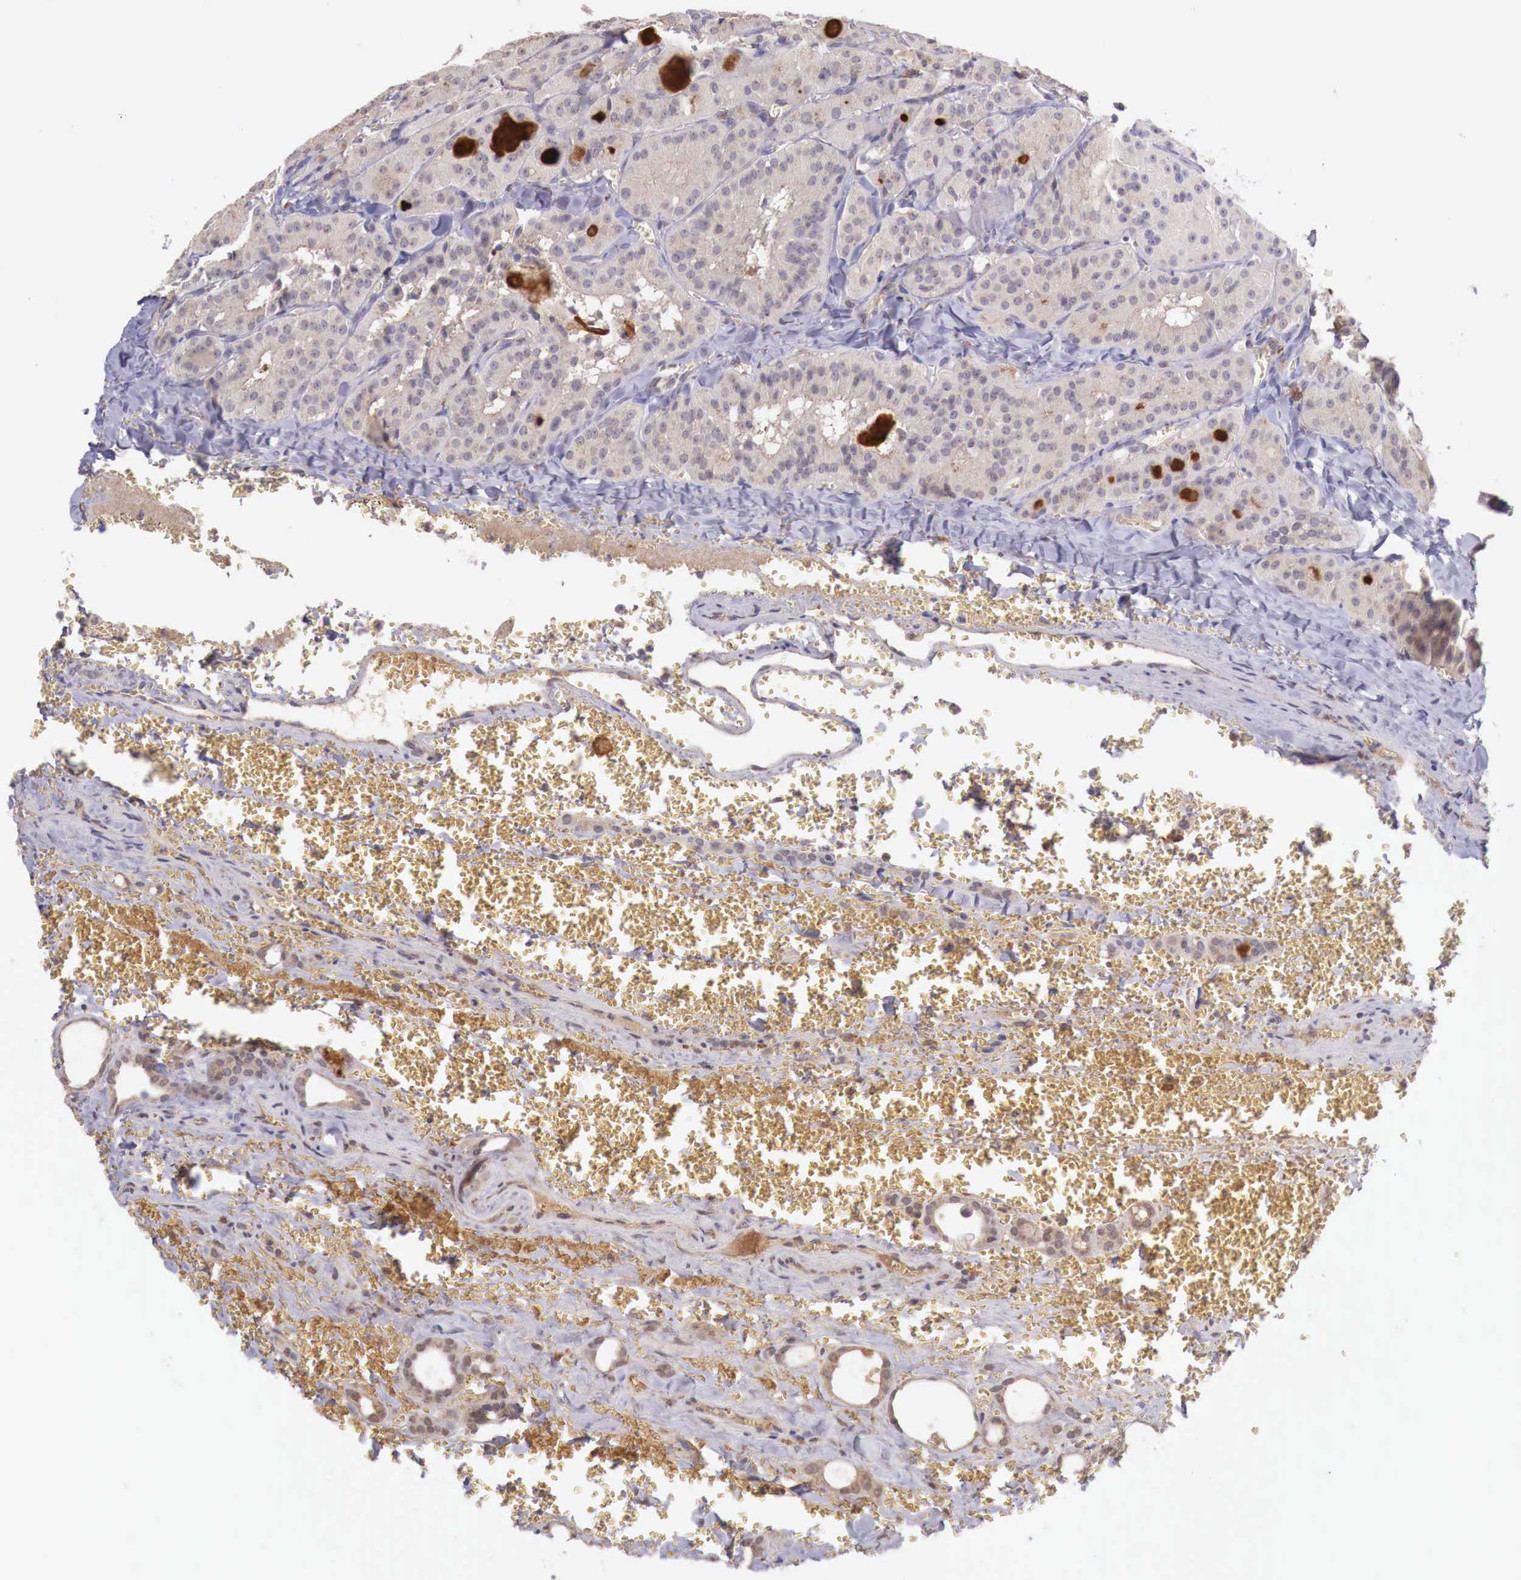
{"staining": {"intensity": "weak", "quantity": ">75%", "location": "cytoplasmic/membranous"}, "tissue": "thyroid cancer", "cell_type": "Tumor cells", "image_type": "cancer", "snomed": [{"axis": "morphology", "description": "Carcinoma, NOS"}, {"axis": "topography", "description": "Thyroid gland"}], "caption": "Protein expression analysis of human thyroid cancer reveals weak cytoplasmic/membranous expression in about >75% of tumor cells.", "gene": "CHRDL1", "patient": {"sex": "male", "age": 76}}